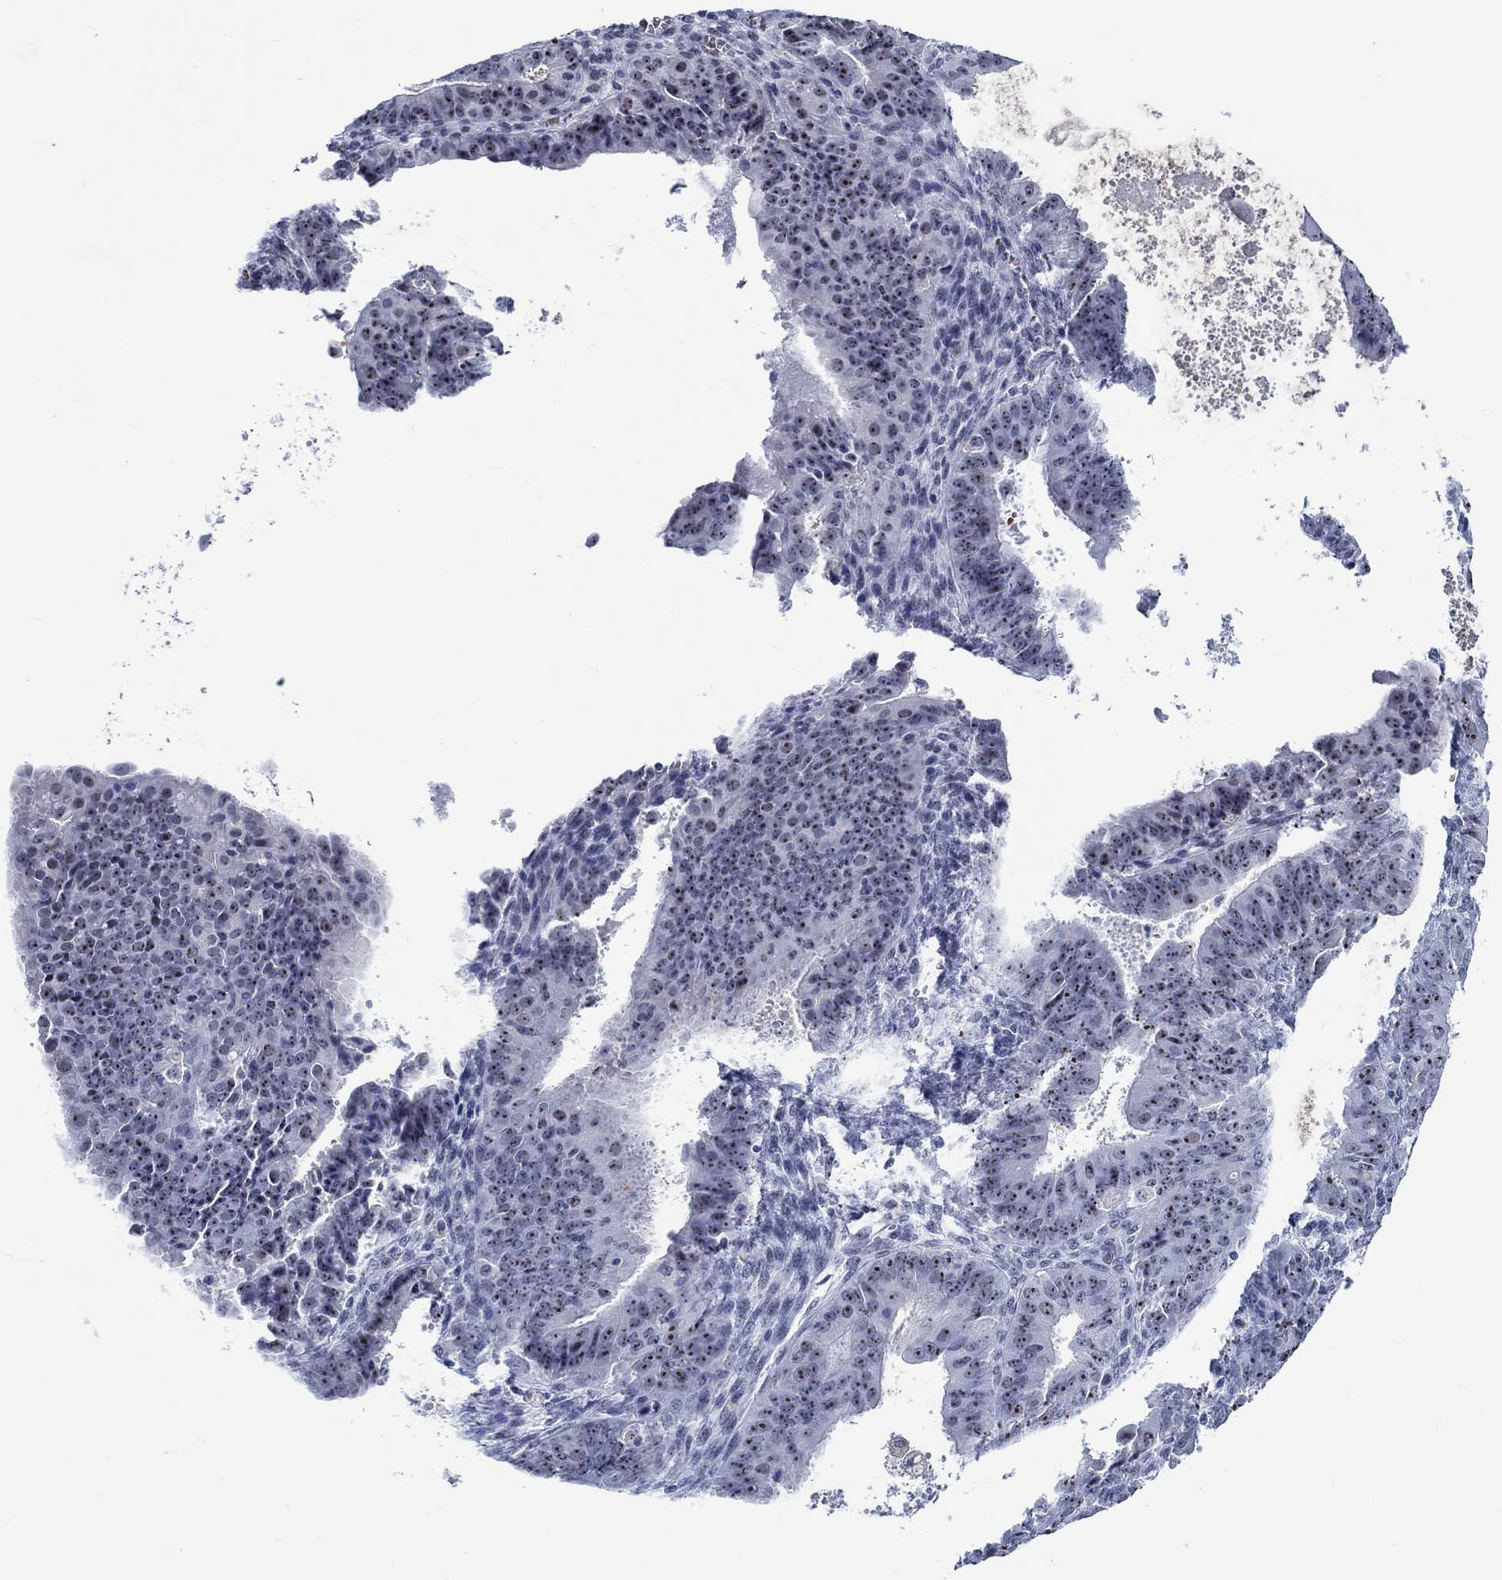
{"staining": {"intensity": "strong", "quantity": ">75%", "location": "nuclear"}, "tissue": "ovarian cancer", "cell_type": "Tumor cells", "image_type": "cancer", "snomed": [{"axis": "morphology", "description": "Carcinoma, endometroid"}, {"axis": "topography", "description": "Ovary"}], "caption": "Ovarian cancer (endometroid carcinoma) stained with a brown dye displays strong nuclear positive expression in about >75% of tumor cells.", "gene": "ZNF446", "patient": {"sex": "female", "age": 42}}